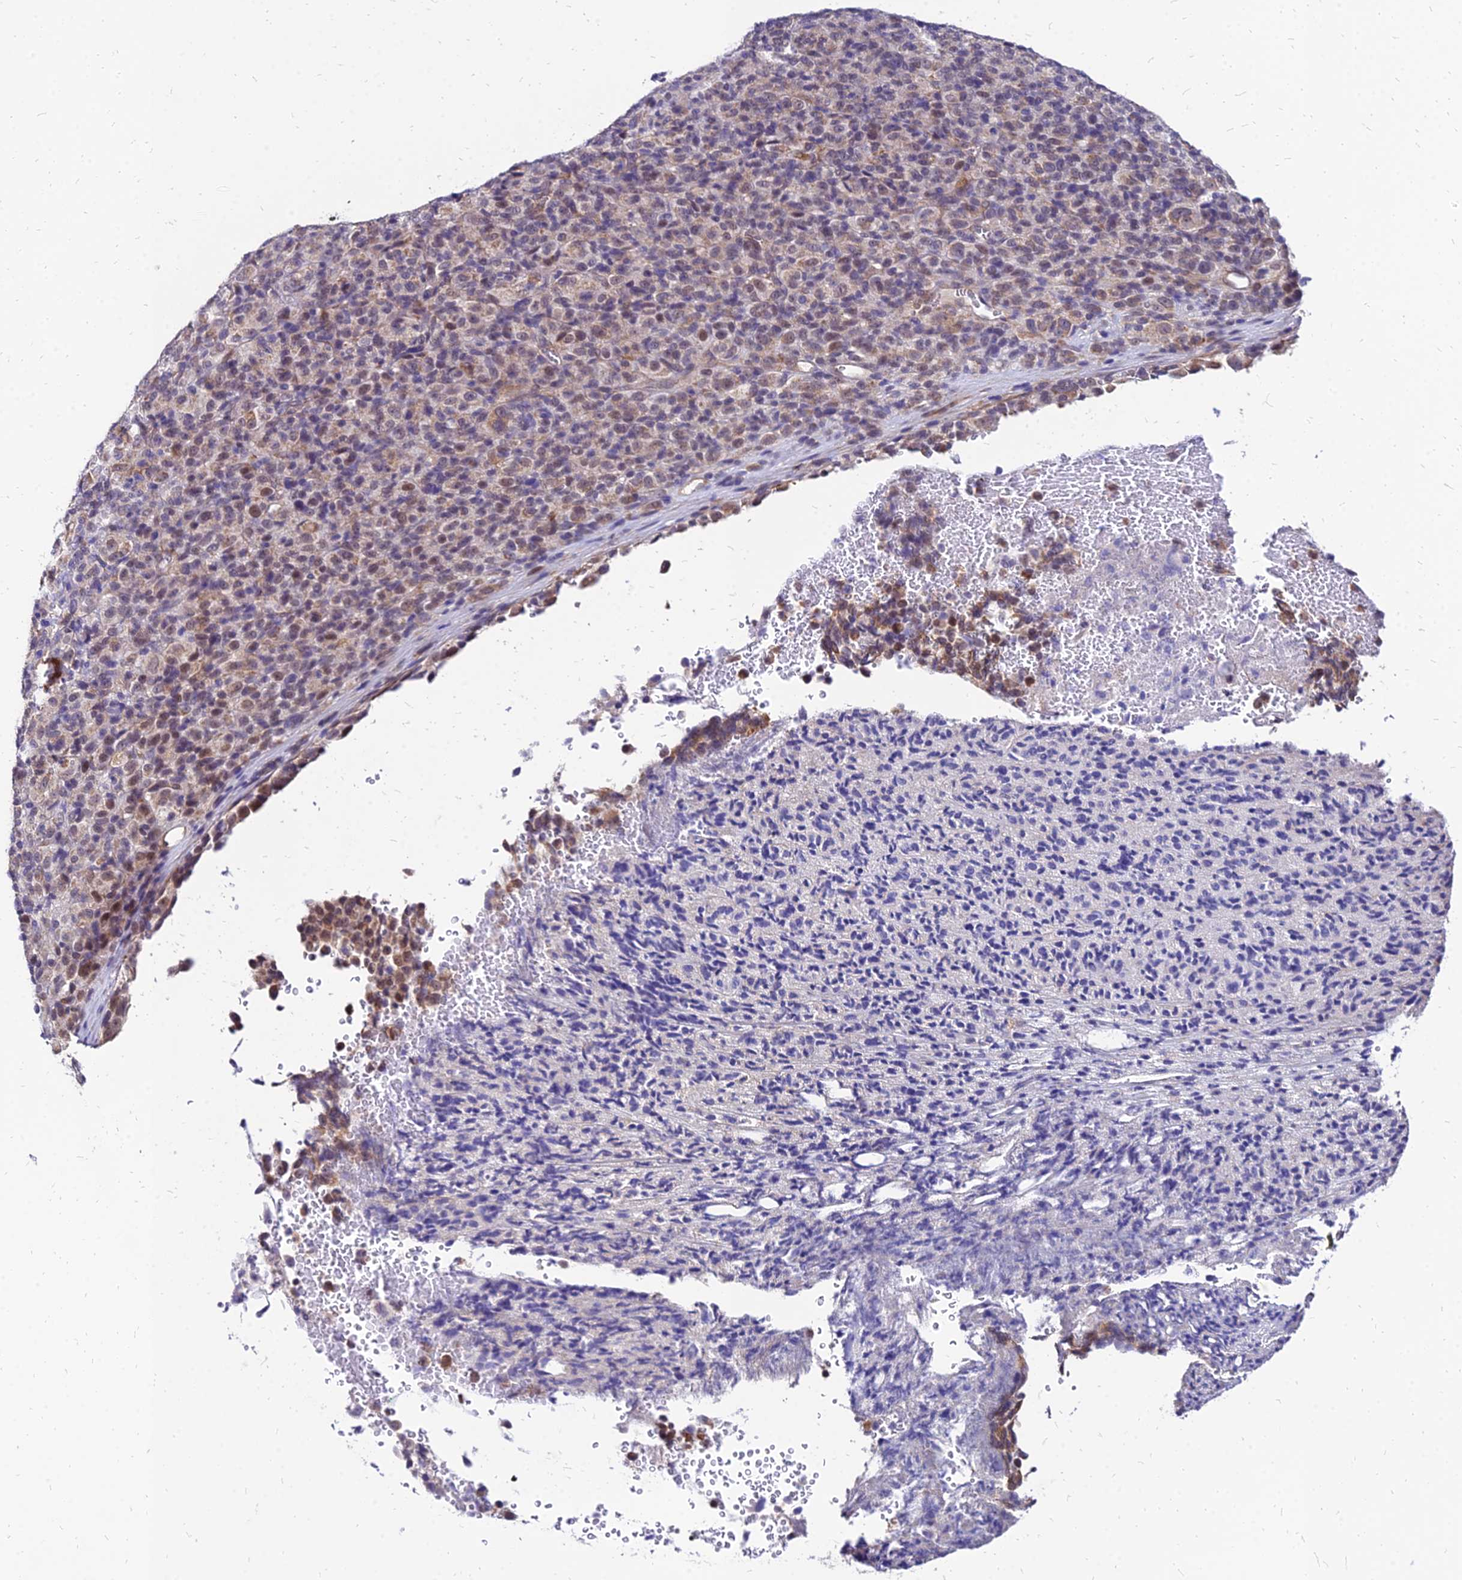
{"staining": {"intensity": "weak", "quantity": "25%-75%", "location": "cytoplasmic/membranous,nuclear"}, "tissue": "melanoma", "cell_type": "Tumor cells", "image_type": "cancer", "snomed": [{"axis": "morphology", "description": "Malignant melanoma, Metastatic site"}, {"axis": "topography", "description": "Brain"}], "caption": "This is a histology image of immunohistochemistry staining of malignant melanoma (metastatic site), which shows weak positivity in the cytoplasmic/membranous and nuclear of tumor cells.", "gene": "YEATS2", "patient": {"sex": "female", "age": 56}}